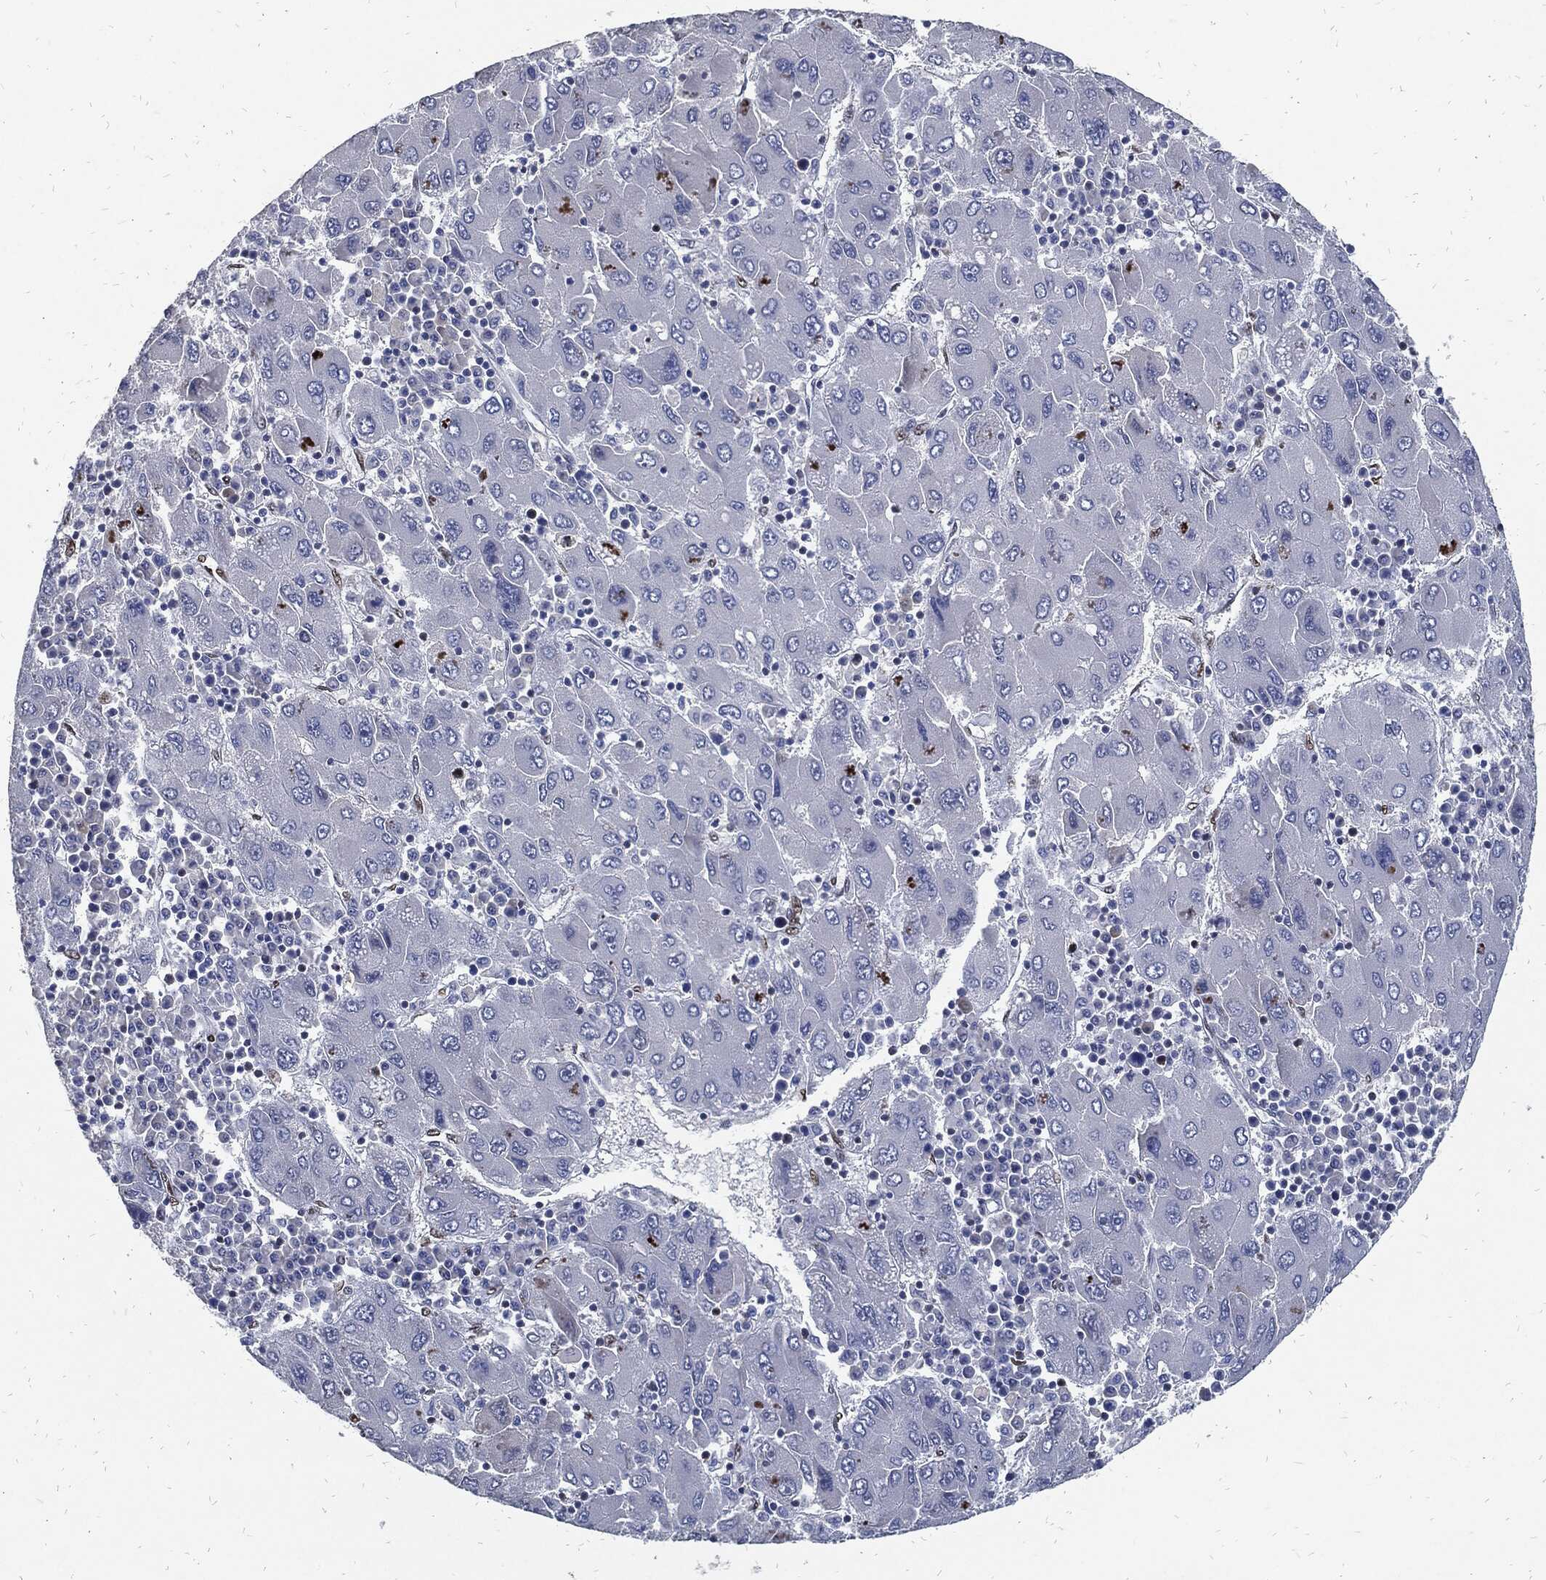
{"staining": {"intensity": "negative", "quantity": "none", "location": "none"}, "tissue": "liver cancer", "cell_type": "Tumor cells", "image_type": "cancer", "snomed": [{"axis": "morphology", "description": "Carcinoma, Hepatocellular, NOS"}, {"axis": "topography", "description": "Liver"}], "caption": "Protein analysis of liver cancer shows no significant expression in tumor cells.", "gene": "JUN", "patient": {"sex": "male", "age": 75}}